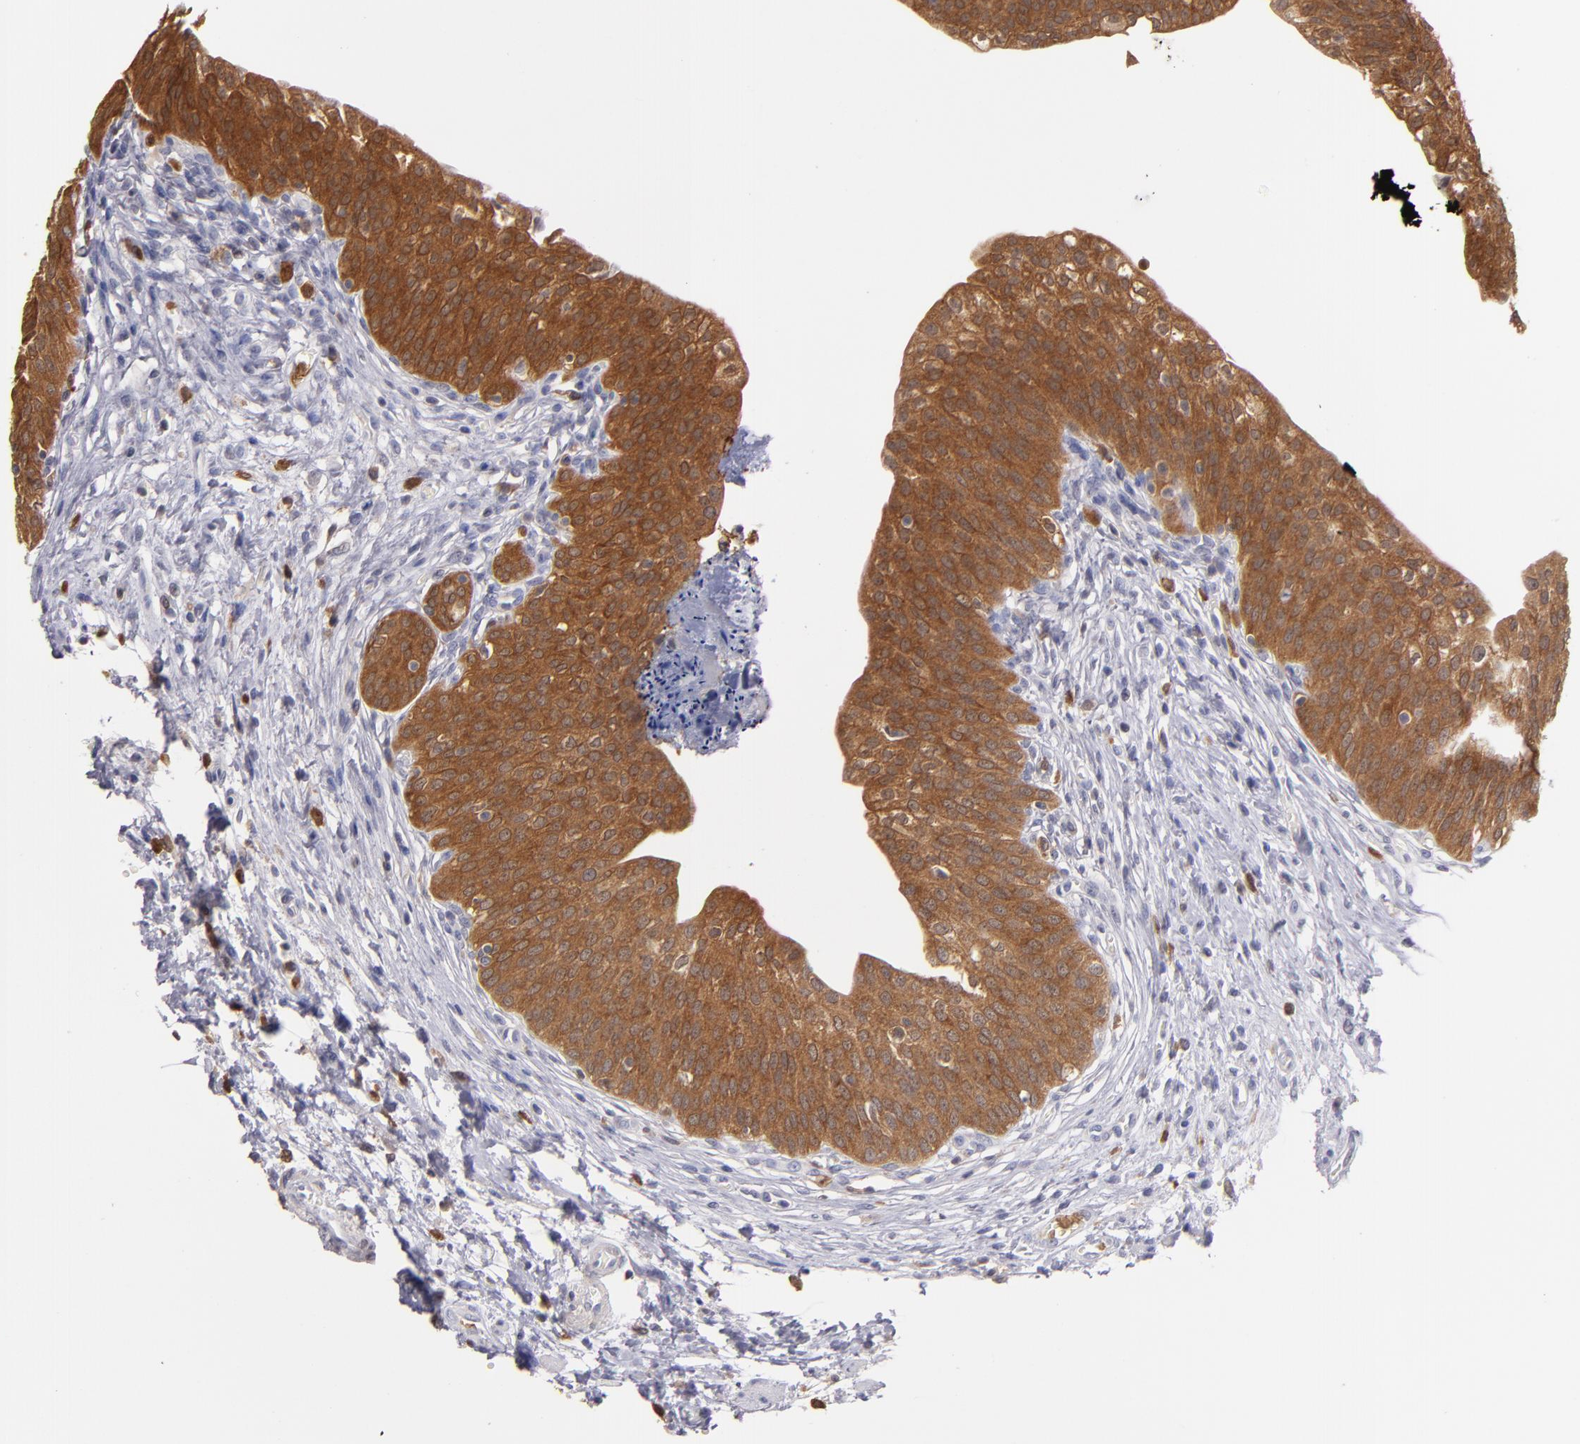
{"staining": {"intensity": "strong", "quantity": ">75%", "location": "cytoplasmic/membranous"}, "tissue": "urinary bladder", "cell_type": "Urothelial cells", "image_type": "normal", "snomed": [{"axis": "morphology", "description": "Normal tissue, NOS"}, {"axis": "topography", "description": "Smooth muscle"}, {"axis": "topography", "description": "Urinary bladder"}], "caption": "Immunohistochemical staining of unremarkable urinary bladder shows strong cytoplasmic/membranous protein expression in about >75% of urothelial cells. (Stains: DAB (3,3'-diaminobenzidine) in brown, nuclei in blue, Microscopy: brightfield microscopy at high magnification).", "gene": "PRKCD", "patient": {"sex": "male", "age": 35}}